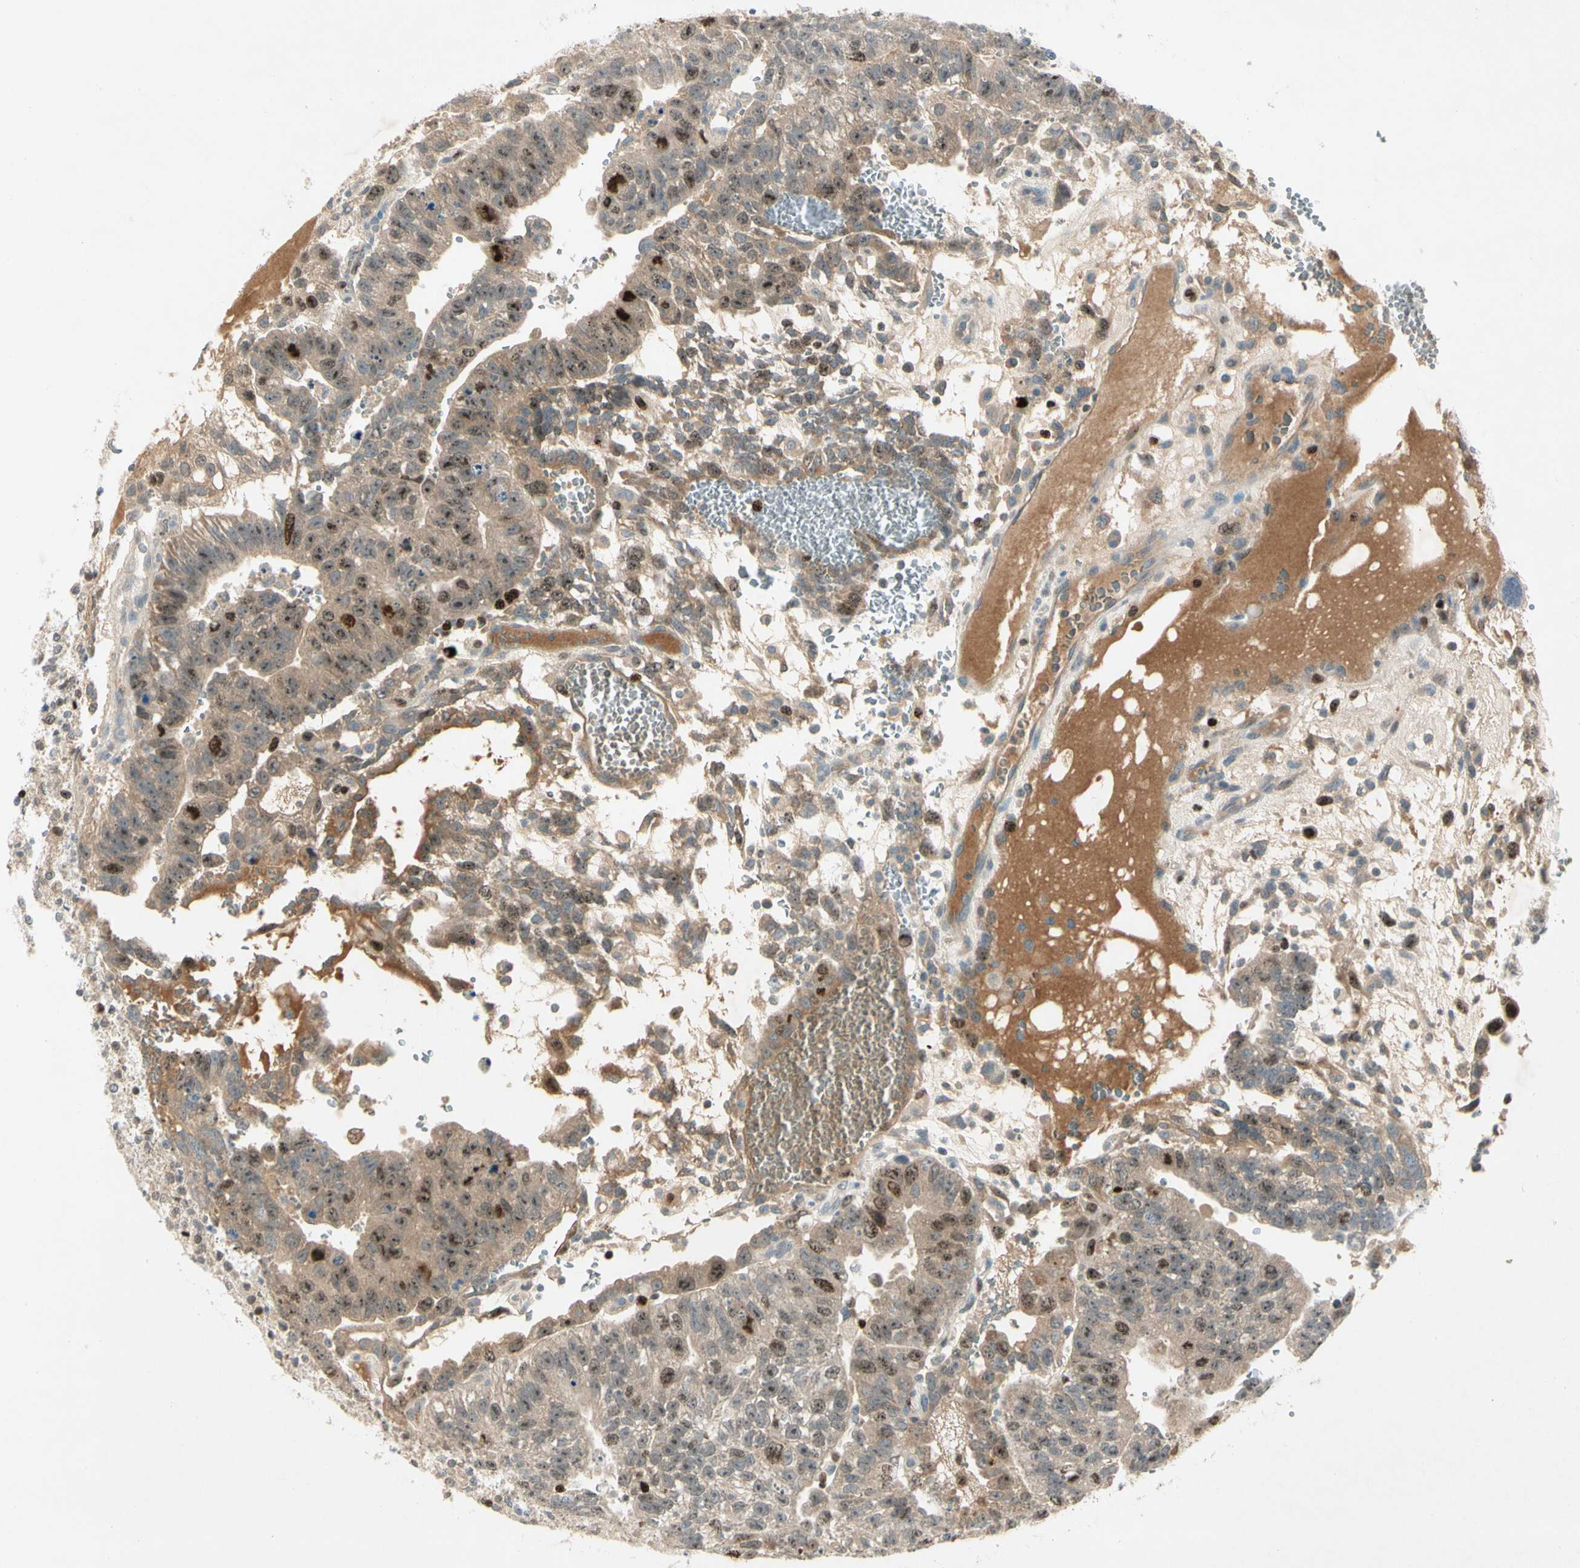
{"staining": {"intensity": "weak", "quantity": "25%-75%", "location": "cytoplasmic/membranous,nuclear"}, "tissue": "testis cancer", "cell_type": "Tumor cells", "image_type": "cancer", "snomed": [{"axis": "morphology", "description": "Seminoma, NOS"}, {"axis": "morphology", "description": "Carcinoma, Embryonal, NOS"}, {"axis": "topography", "description": "Testis"}], "caption": "IHC staining of testis cancer (seminoma), which displays low levels of weak cytoplasmic/membranous and nuclear staining in about 25%-75% of tumor cells indicating weak cytoplasmic/membranous and nuclear protein staining. The staining was performed using DAB (3,3'-diaminobenzidine) (brown) for protein detection and nuclei were counterstained in hematoxylin (blue).", "gene": "PITX1", "patient": {"sex": "male", "age": 52}}